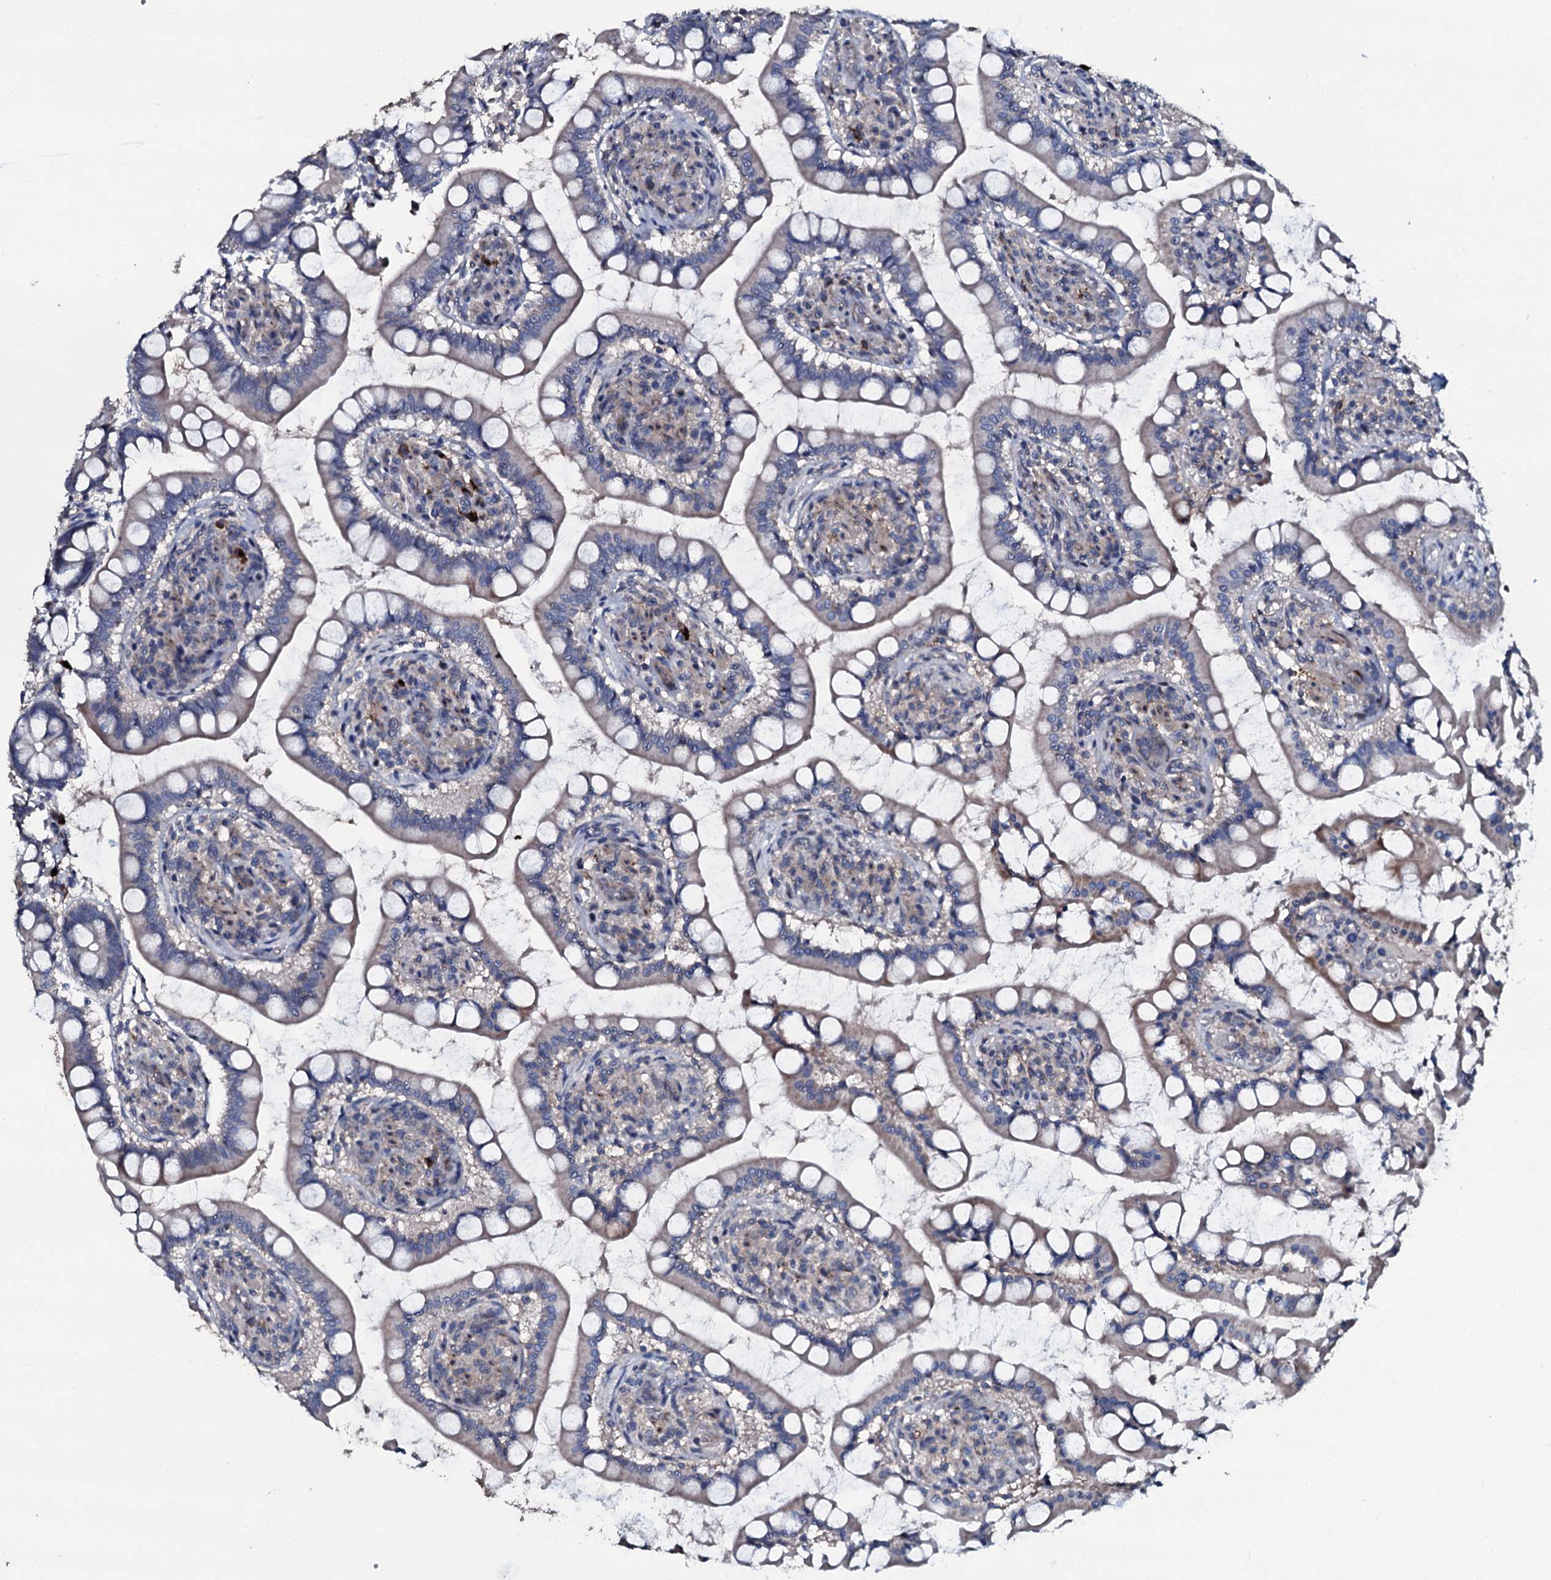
{"staining": {"intensity": "moderate", "quantity": "<25%", "location": "cytoplasmic/membranous"}, "tissue": "small intestine", "cell_type": "Glandular cells", "image_type": "normal", "snomed": [{"axis": "morphology", "description": "Normal tissue, NOS"}, {"axis": "topography", "description": "Small intestine"}], "caption": "Immunohistochemistry histopathology image of benign small intestine: small intestine stained using IHC displays low levels of moderate protein expression localized specifically in the cytoplasmic/membranous of glandular cells, appearing as a cytoplasmic/membranous brown color.", "gene": "IL12B", "patient": {"sex": "male", "age": 52}}